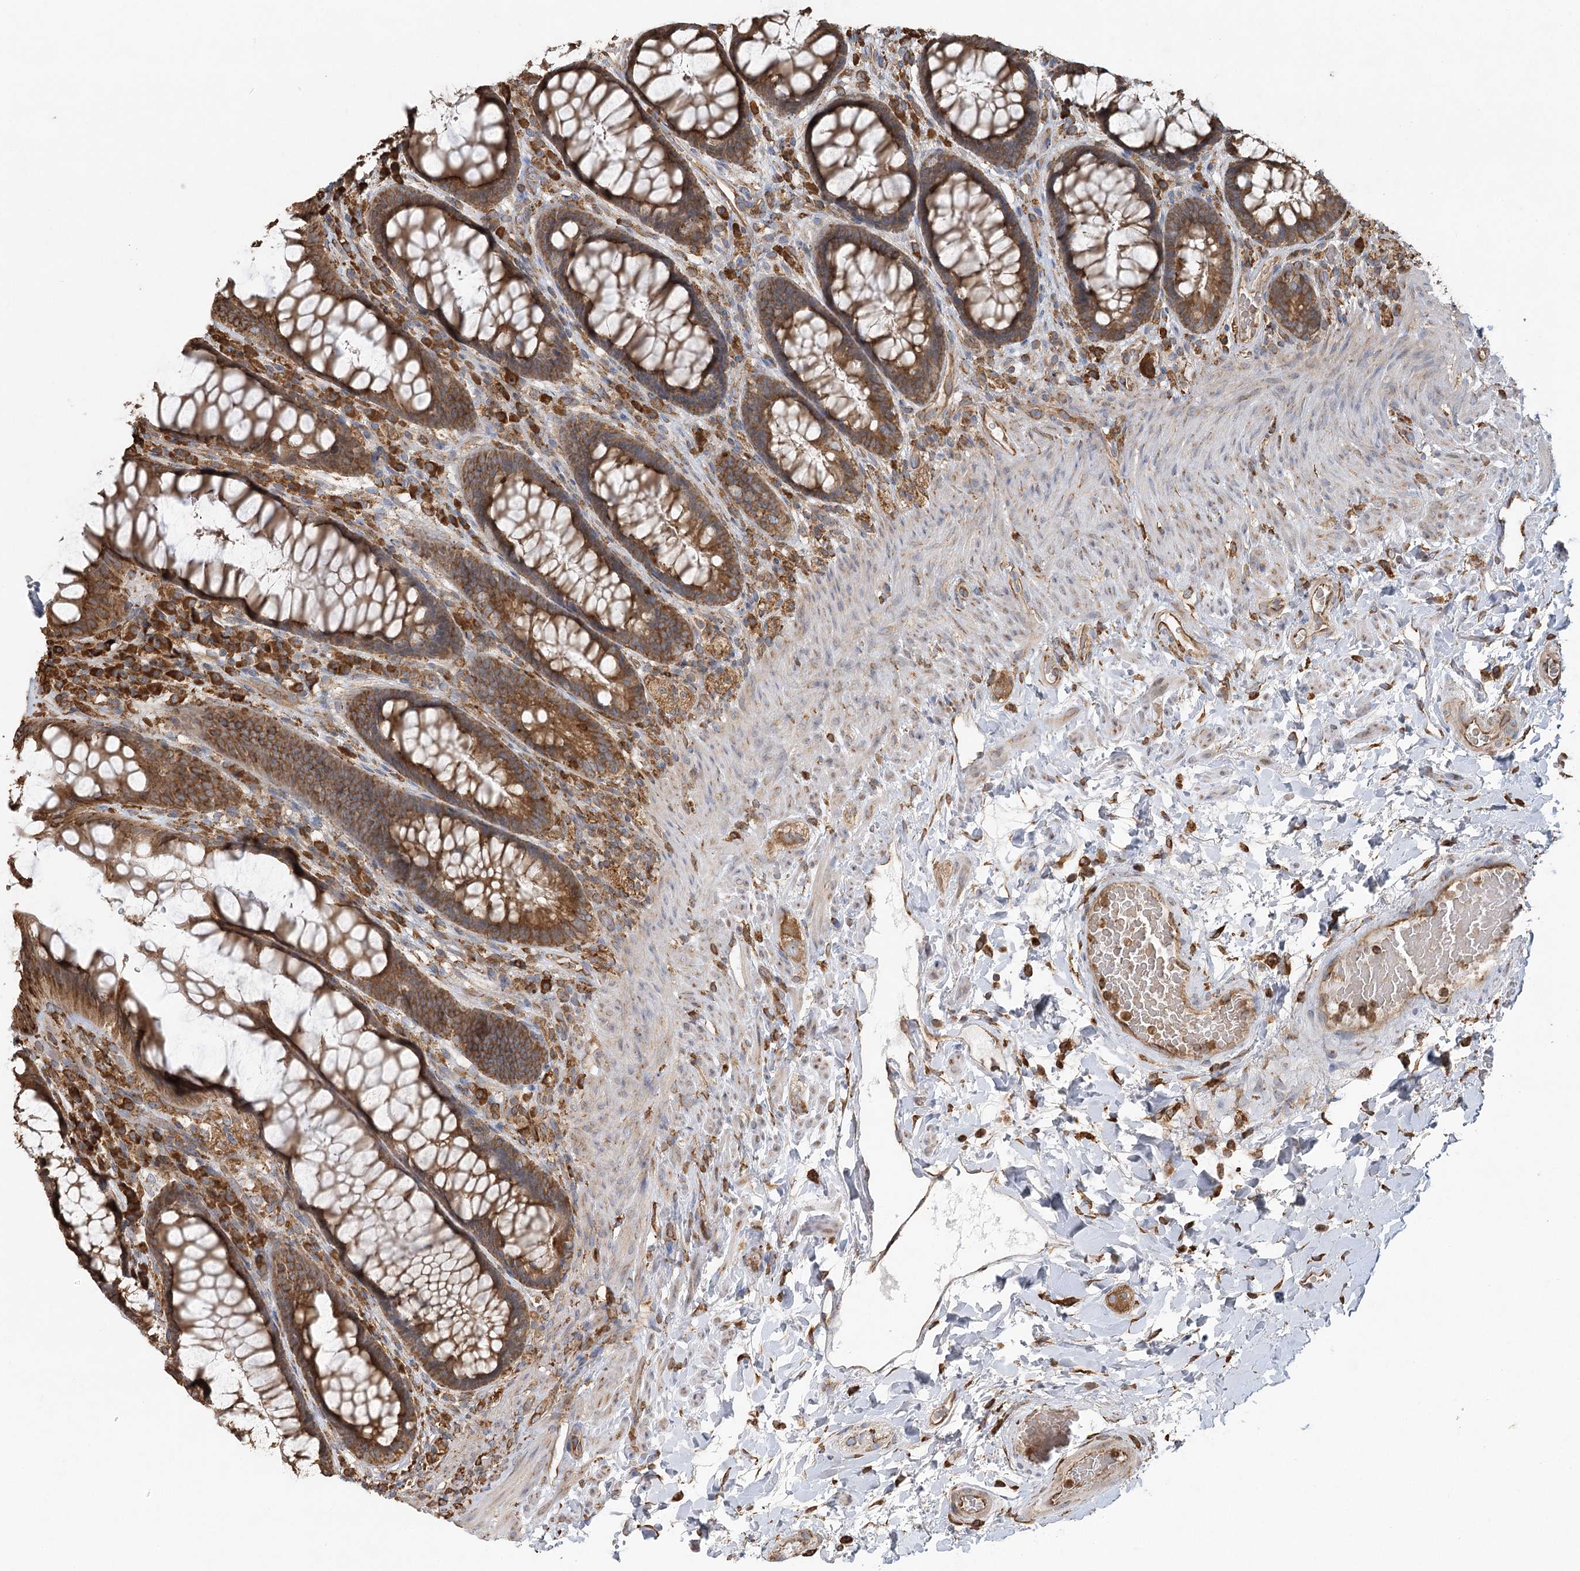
{"staining": {"intensity": "strong", "quantity": ">75%", "location": "cytoplasmic/membranous"}, "tissue": "rectum", "cell_type": "Glandular cells", "image_type": "normal", "snomed": [{"axis": "morphology", "description": "Normal tissue, NOS"}, {"axis": "topography", "description": "Rectum"}], "caption": "An immunohistochemistry (IHC) micrograph of benign tissue is shown. Protein staining in brown highlights strong cytoplasmic/membranous positivity in rectum within glandular cells. Using DAB (brown) and hematoxylin (blue) stains, captured at high magnification using brightfield microscopy.", "gene": "ACAP2", "patient": {"sex": "female", "age": 46}}